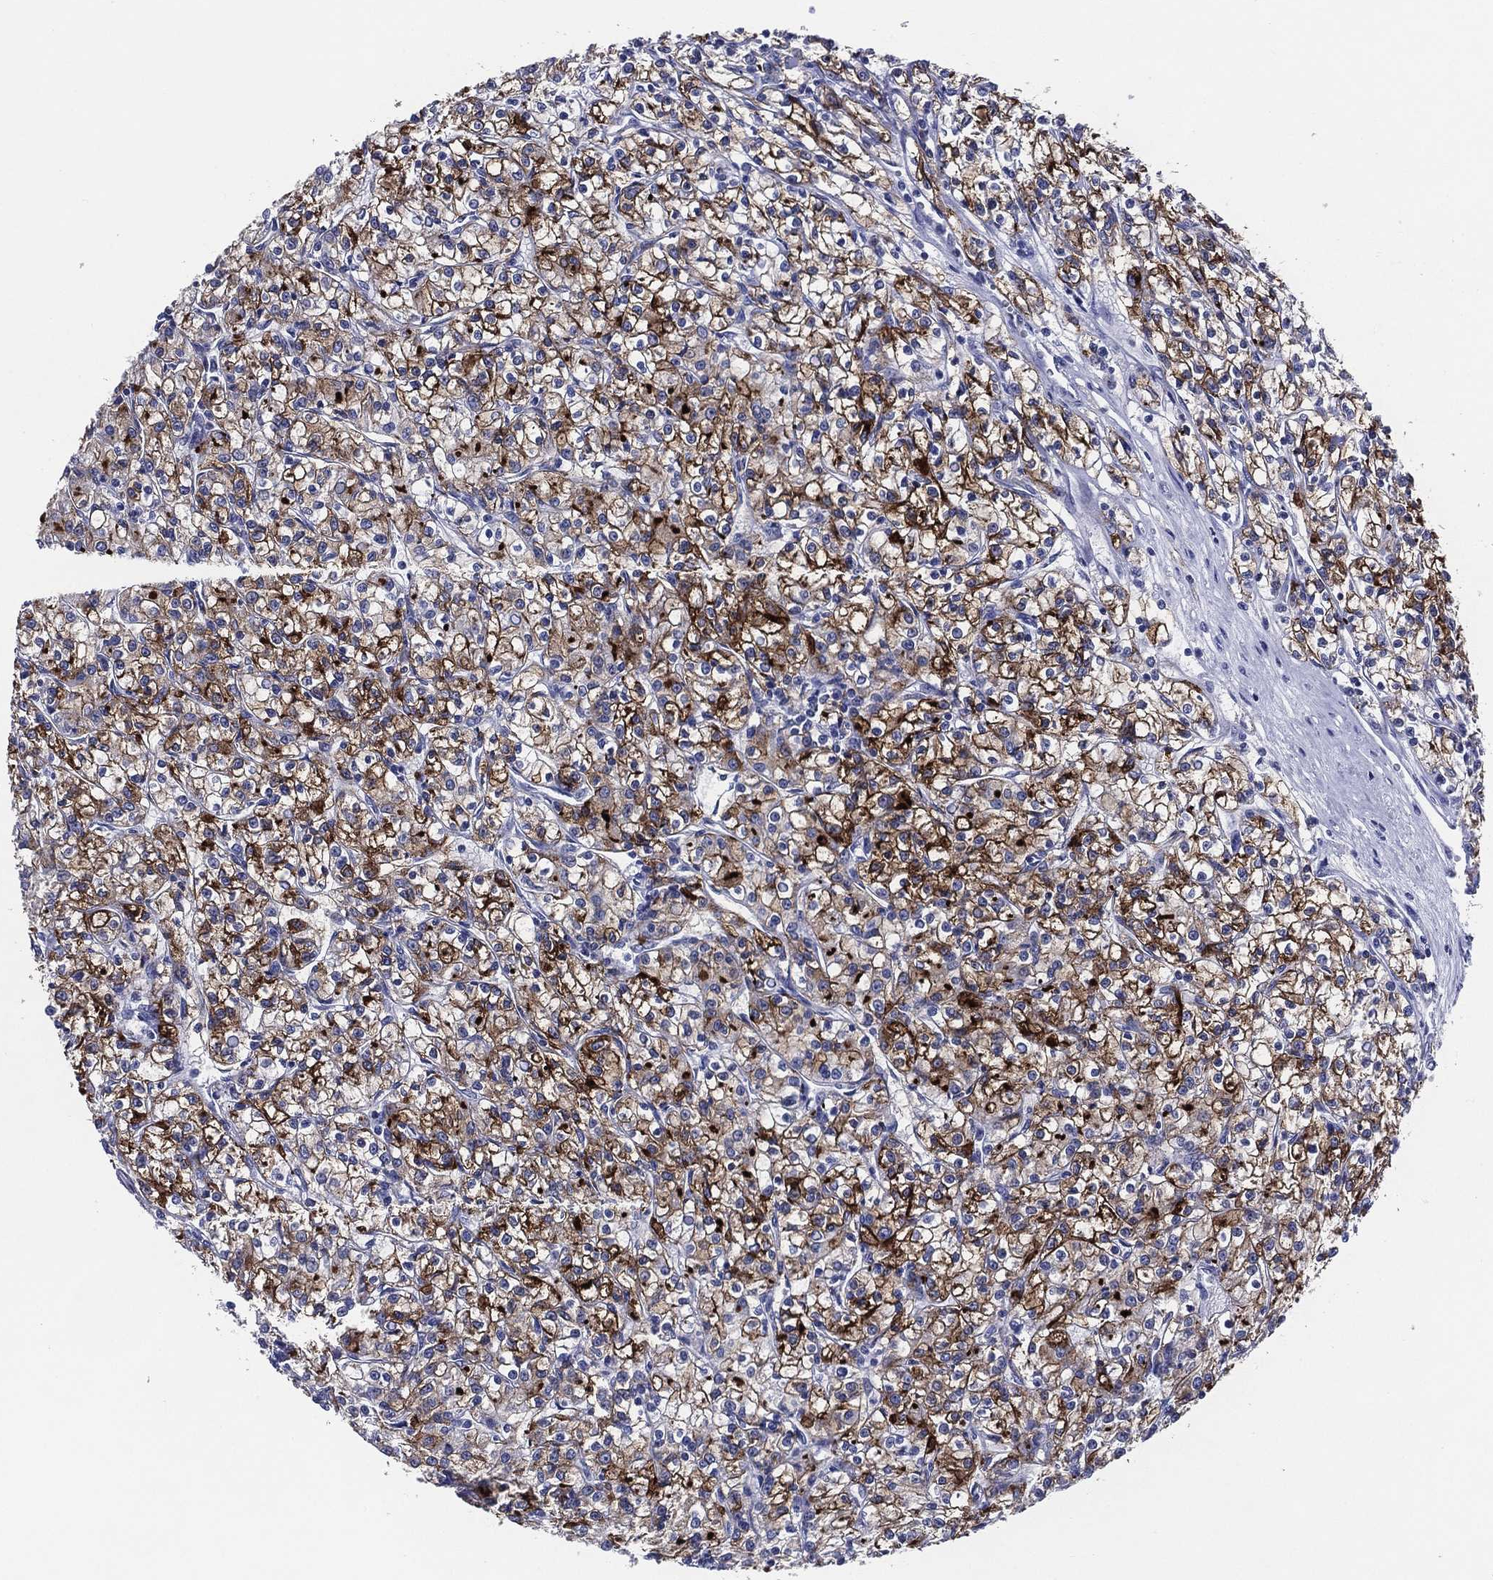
{"staining": {"intensity": "strong", "quantity": "25%-75%", "location": "cytoplasmic/membranous"}, "tissue": "renal cancer", "cell_type": "Tumor cells", "image_type": "cancer", "snomed": [{"axis": "morphology", "description": "Adenocarcinoma, NOS"}, {"axis": "topography", "description": "Kidney"}], "caption": "Immunohistochemistry (DAB (3,3'-diaminobenzidine)) staining of renal adenocarcinoma demonstrates strong cytoplasmic/membranous protein staining in approximately 25%-75% of tumor cells.", "gene": "ACE2", "patient": {"sex": "female", "age": 59}}